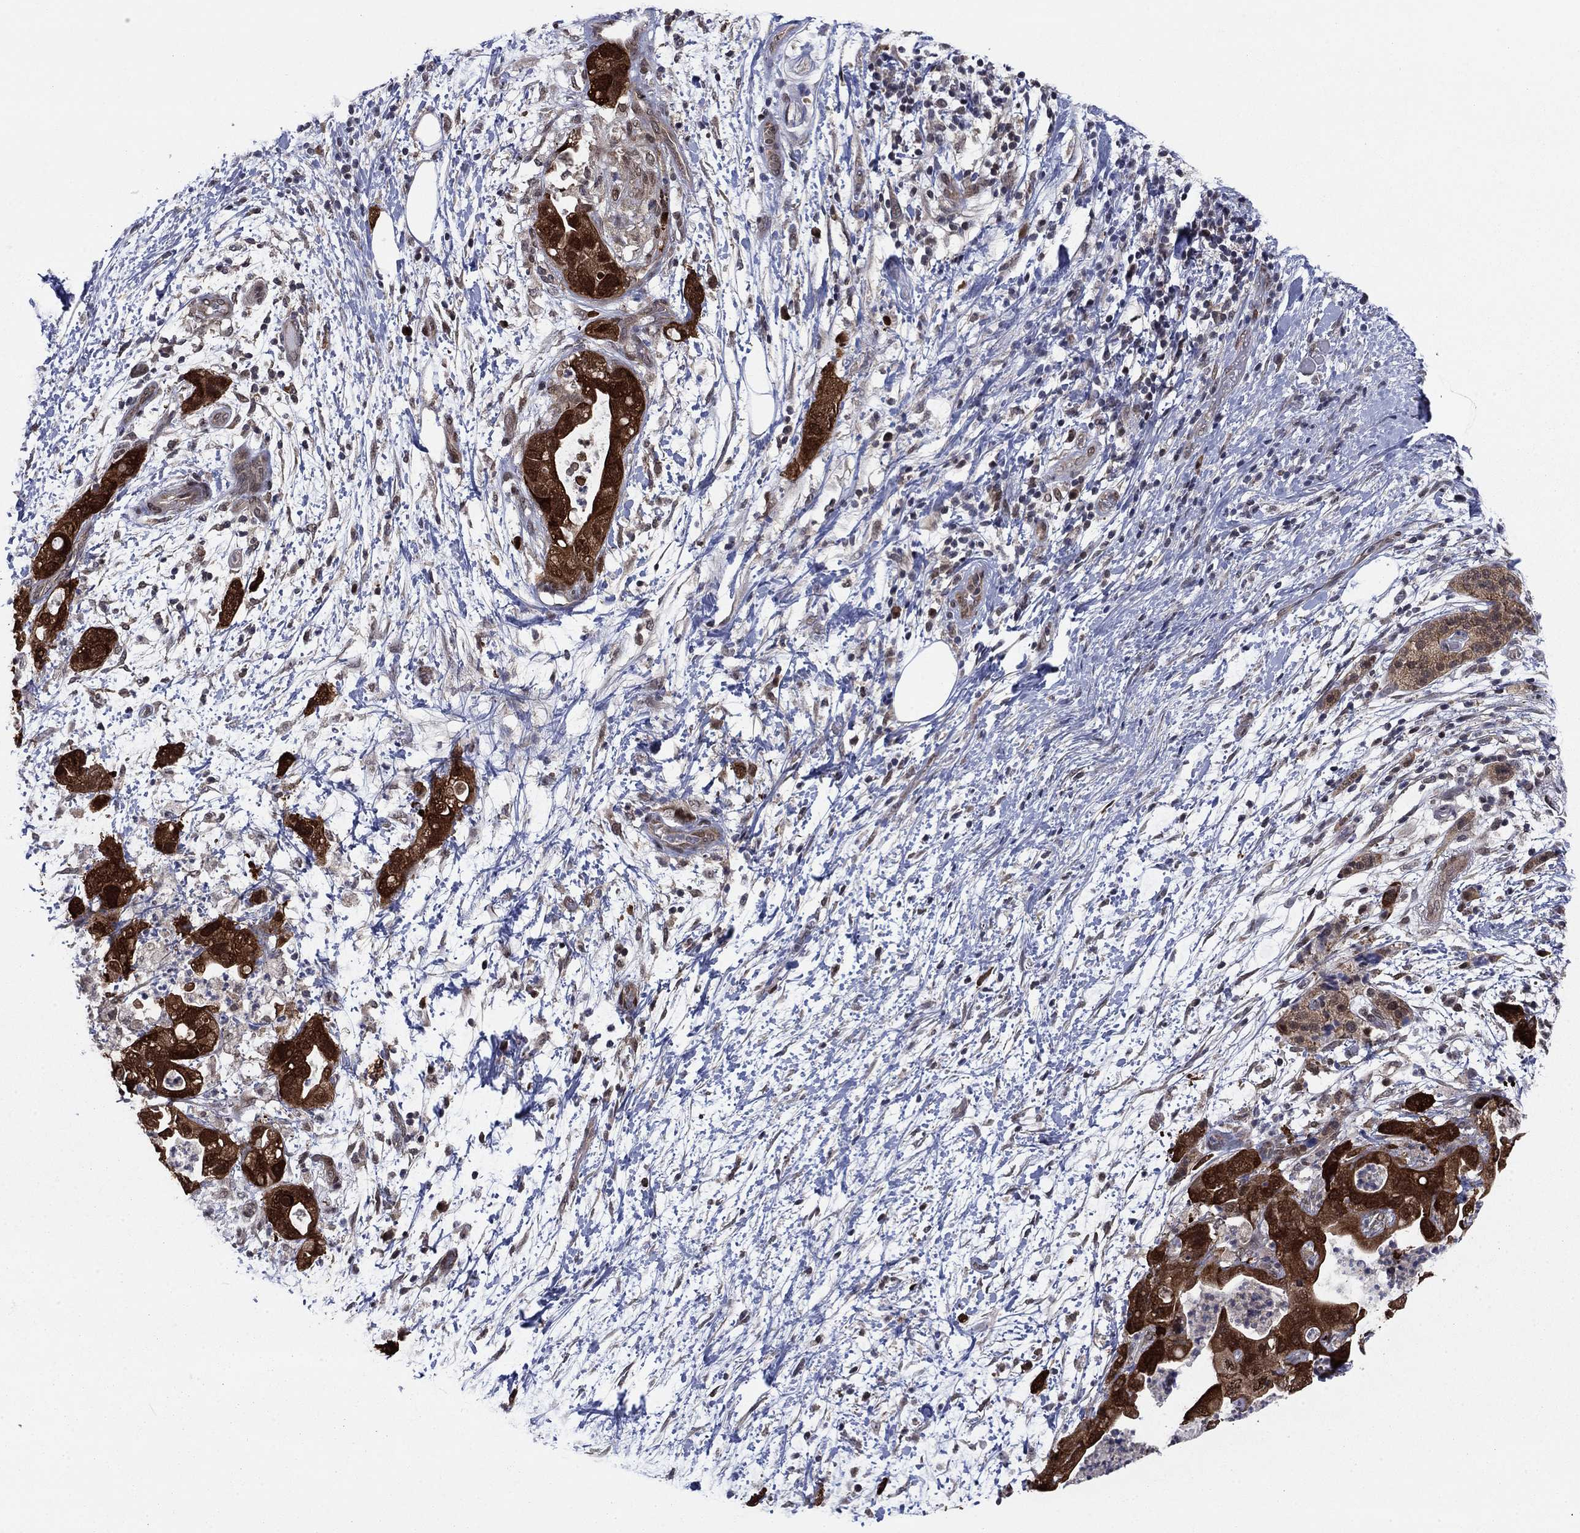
{"staining": {"intensity": "strong", "quantity": ">75%", "location": "cytoplasmic/membranous"}, "tissue": "pancreatic cancer", "cell_type": "Tumor cells", "image_type": "cancer", "snomed": [{"axis": "morphology", "description": "Adenocarcinoma, NOS"}, {"axis": "topography", "description": "Pancreas"}], "caption": "Protein expression by immunohistochemistry (IHC) reveals strong cytoplasmic/membranous staining in approximately >75% of tumor cells in pancreatic cancer (adenocarcinoma). Immunohistochemistry stains the protein in brown and the nuclei are stained blue.", "gene": "FKBP4", "patient": {"sex": "female", "age": 72}}